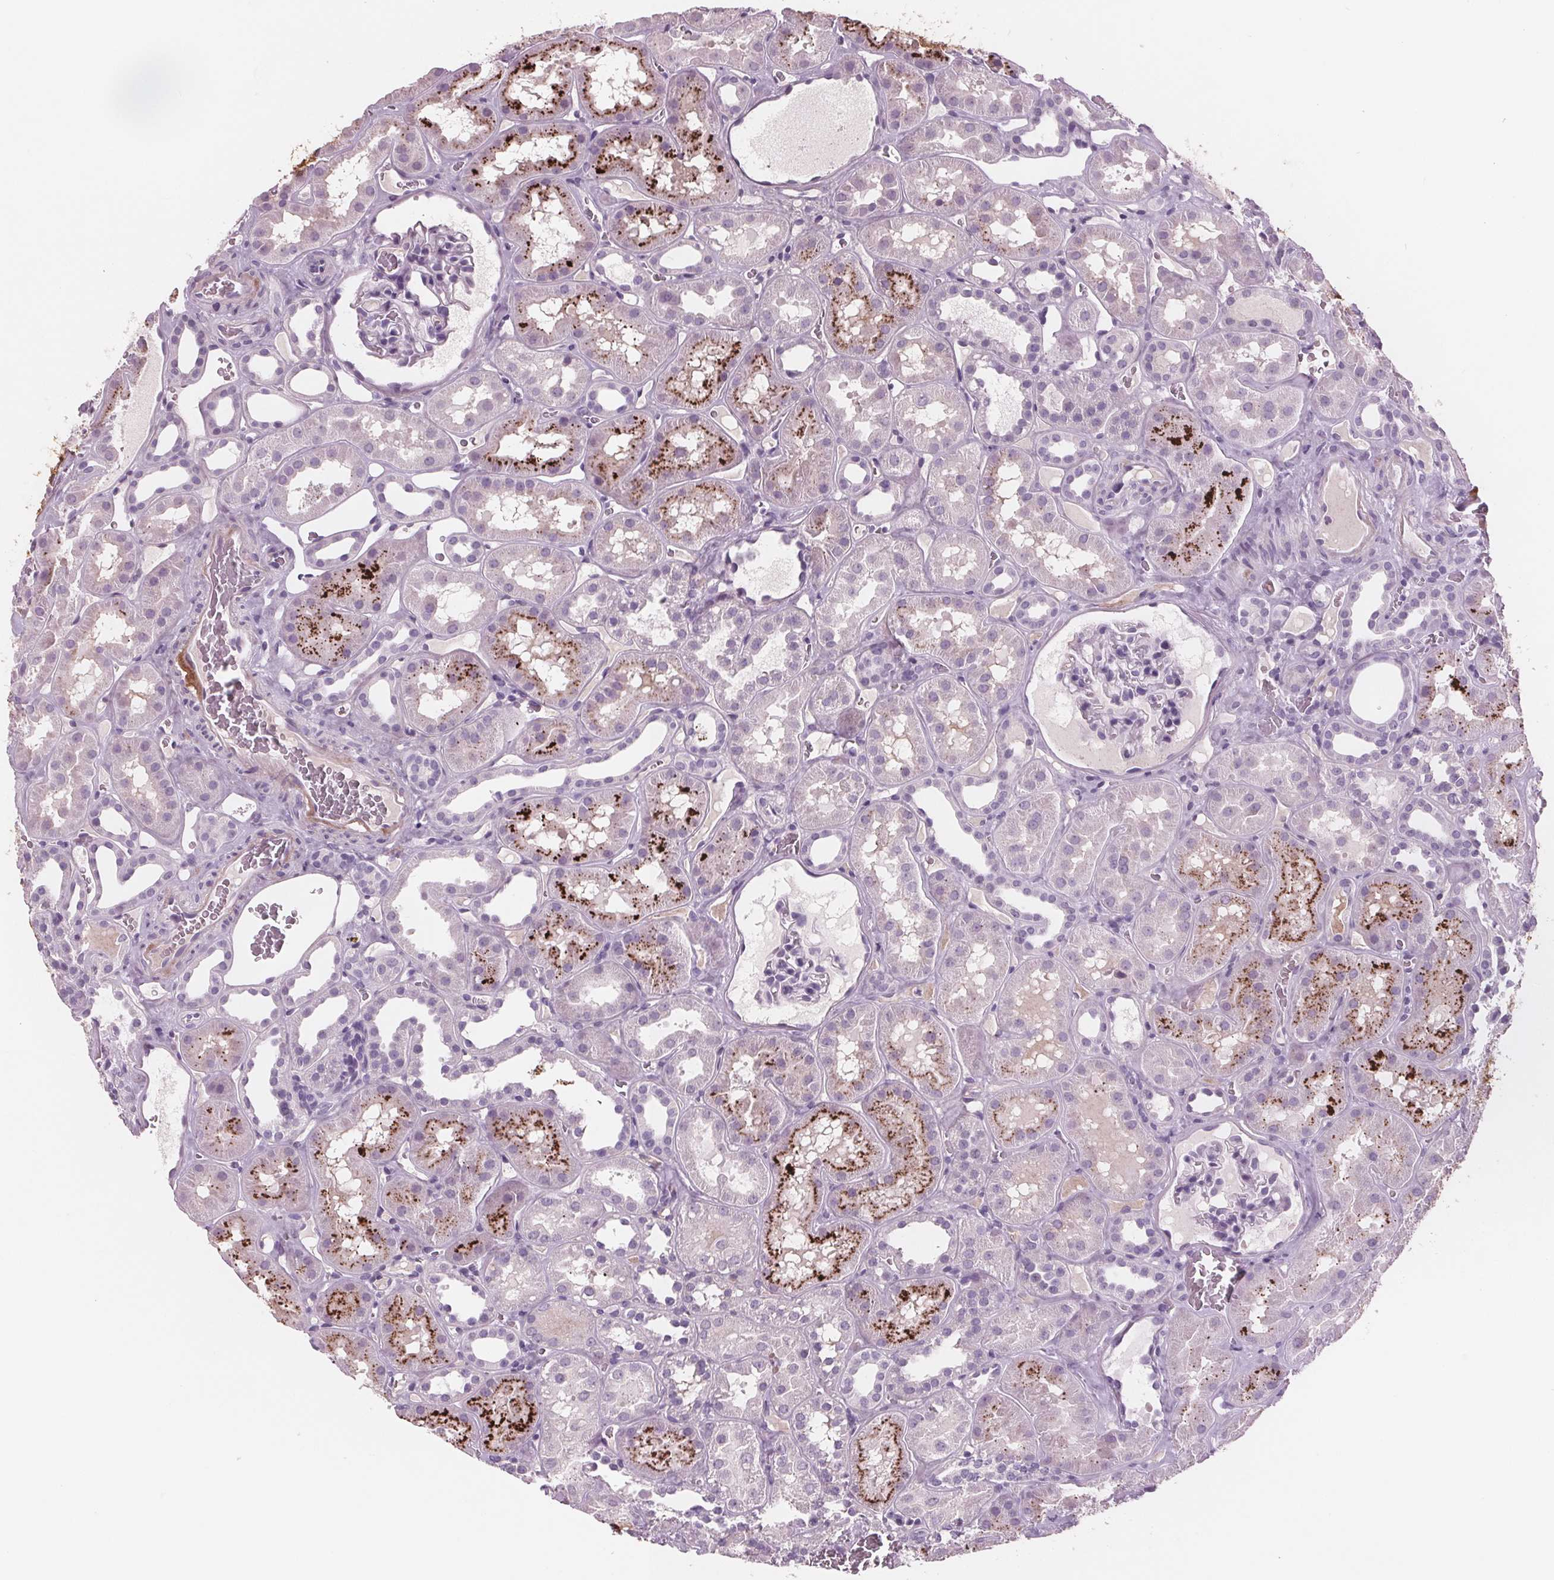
{"staining": {"intensity": "negative", "quantity": "none", "location": "none"}, "tissue": "kidney", "cell_type": "Cells in glomeruli", "image_type": "normal", "snomed": [{"axis": "morphology", "description": "Normal tissue, NOS"}, {"axis": "topography", "description": "Kidney"}], "caption": "Histopathology image shows no significant protein staining in cells in glomeruli of unremarkable kidney.", "gene": "AMBP", "patient": {"sex": "female", "age": 41}}